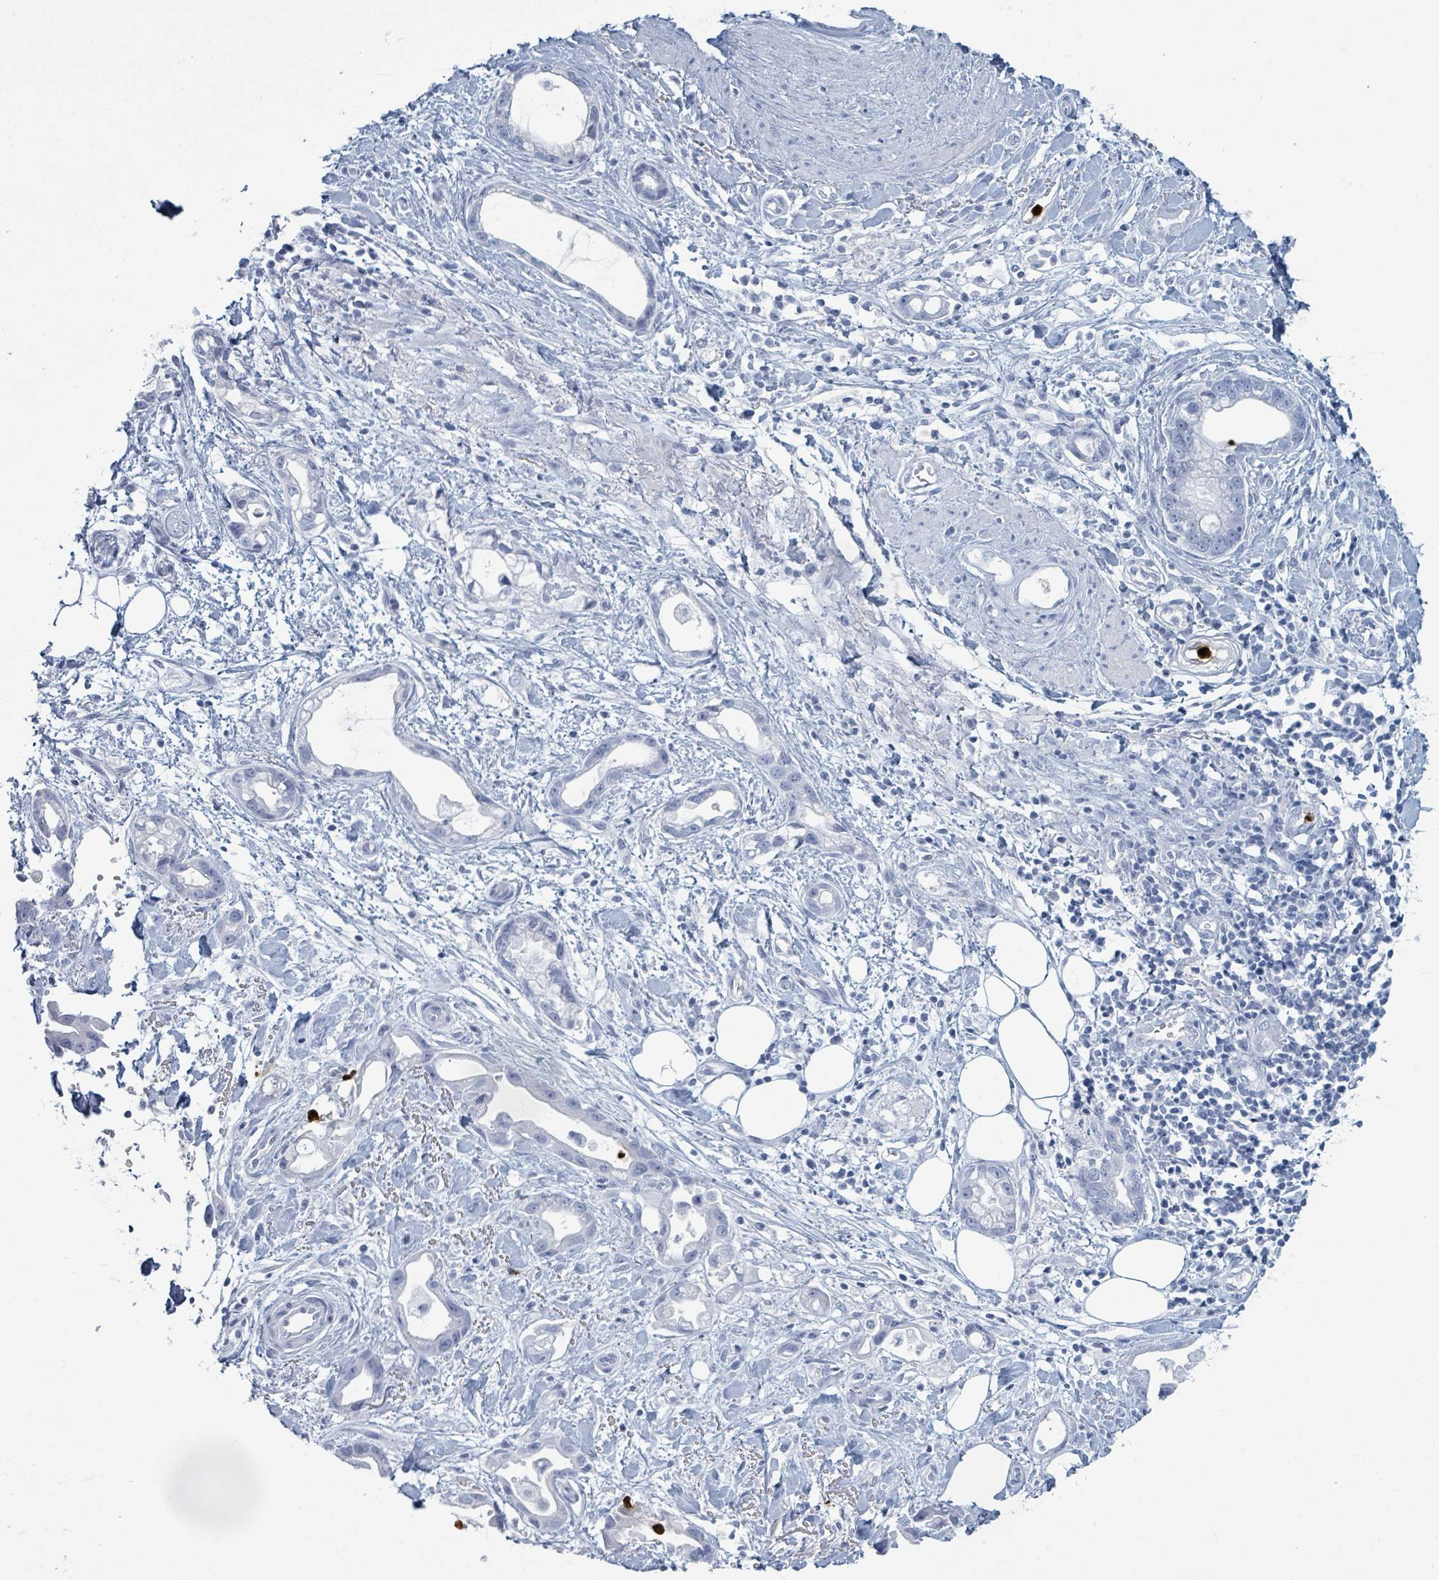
{"staining": {"intensity": "negative", "quantity": "none", "location": "none"}, "tissue": "stomach cancer", "cell_type": "Tumor cells", "image_type": "cancer", "snomed": [{"axis": "morphology", "description": "Adenocarcinoma, NOS"}, {"axis": "topography", "description": "Stomach"}], "caption": "High power microscopy micrograph of an IHC photomicrograph of adenocarcinoma (stomach), revealing no significant expression in tumor cells.", "gene": "DEFA4", "patient": {"sex": "male", "age": 55}}